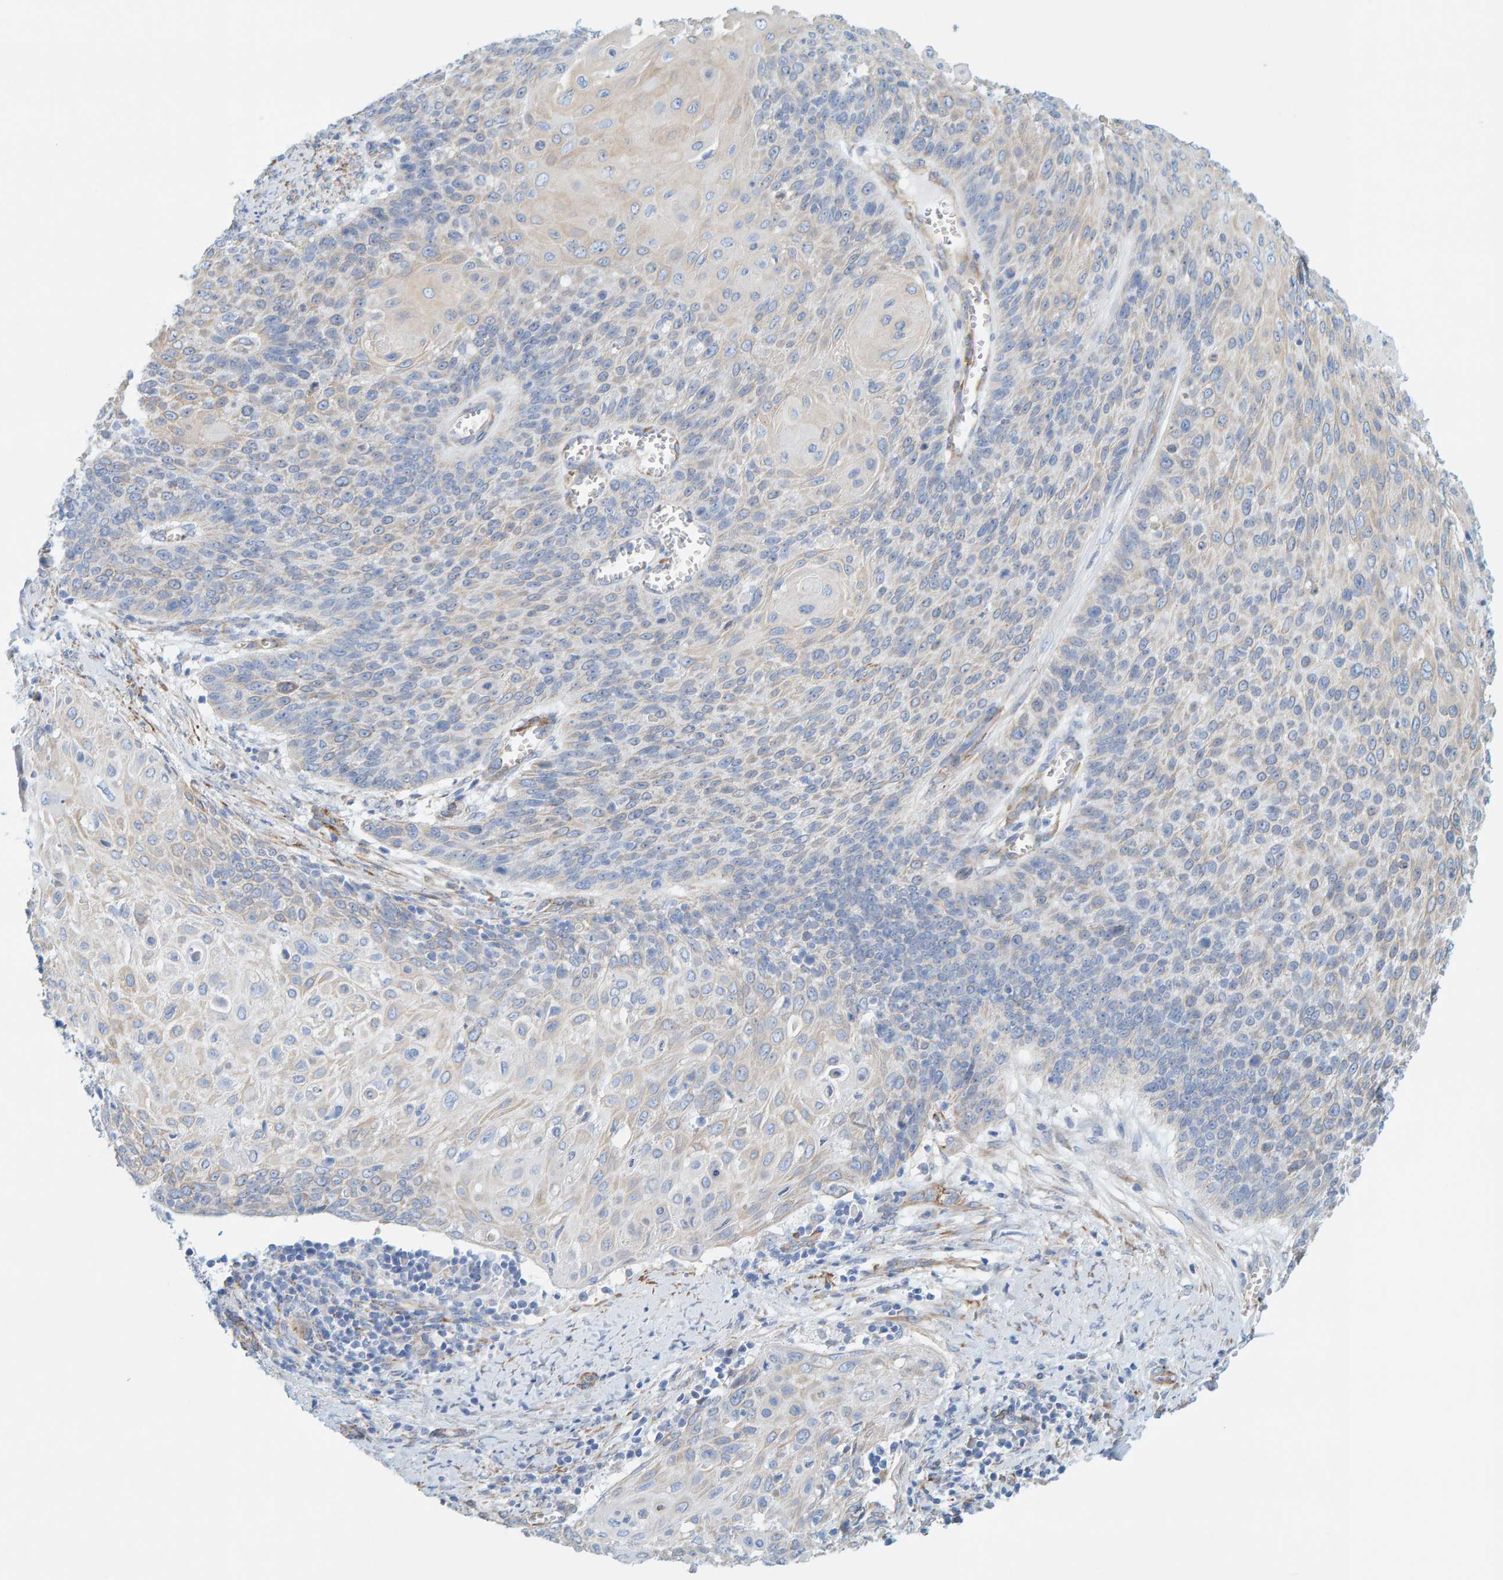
{"staining": {"intensity": "weak", "quantity": "<25%", "location": "cytoplasmic/membranous"}, "tissue": "cervical cancer", "cell_type": "Tumor cells", "image_type": "cancer", "snomed": [{"axis": "morphology", "description": "Squamous cell carcinoma, NOS"}, {"axis": "topography", "description": "Cervix"}], "caption": "This is an immunohistochemistry photomicrograph of human cervical cancer (squamous cell carcinoma). There is no expression in tumor cells.", "gene": "MAP1B", "patient": {"sex": "female", "age": 39}}